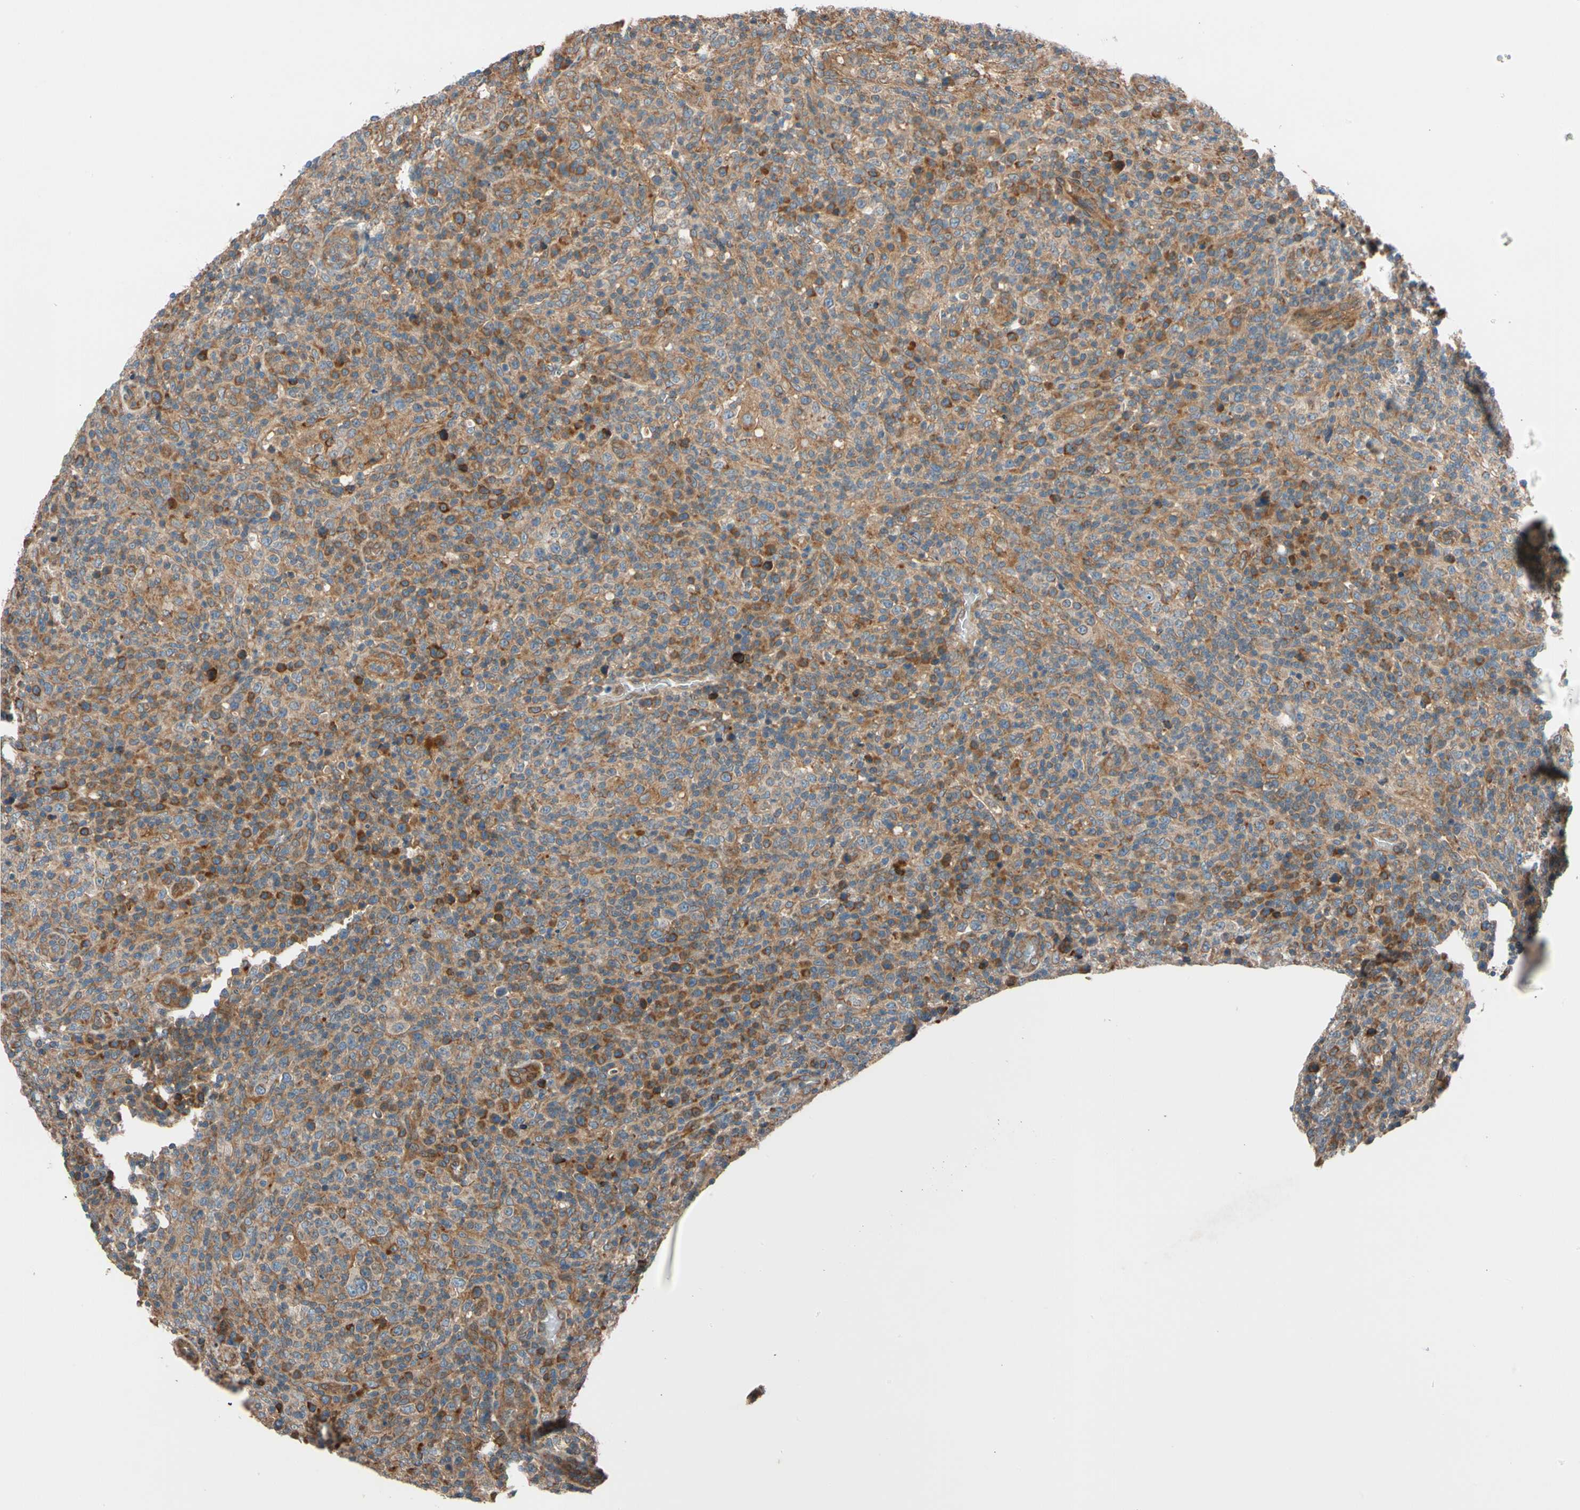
{"staining": {"intensity": "moderate", "quantity": ">75%", "location": "cytoplasmic/membranous"}, "tissue": "lymphoma", "cell_type": "Tumor cells", "image_type": "cancer", "snomed": [{"axis": "morphology", "description": "Malignant lymphoma, non-Hodgkin's type, High grade"}, {"axis": "topography", "description": "Lymph node"}], "caption": "There is medium levels of moderate cytoplasmic/membranous positivity in tumor cells of malignant lymphoma, non-Hodgkin's type (high-grade), as demonstrated by immunohistochemical staining (brown color).", "gene": "PHYH", "patient": {"sex": "female", "age": 76}}